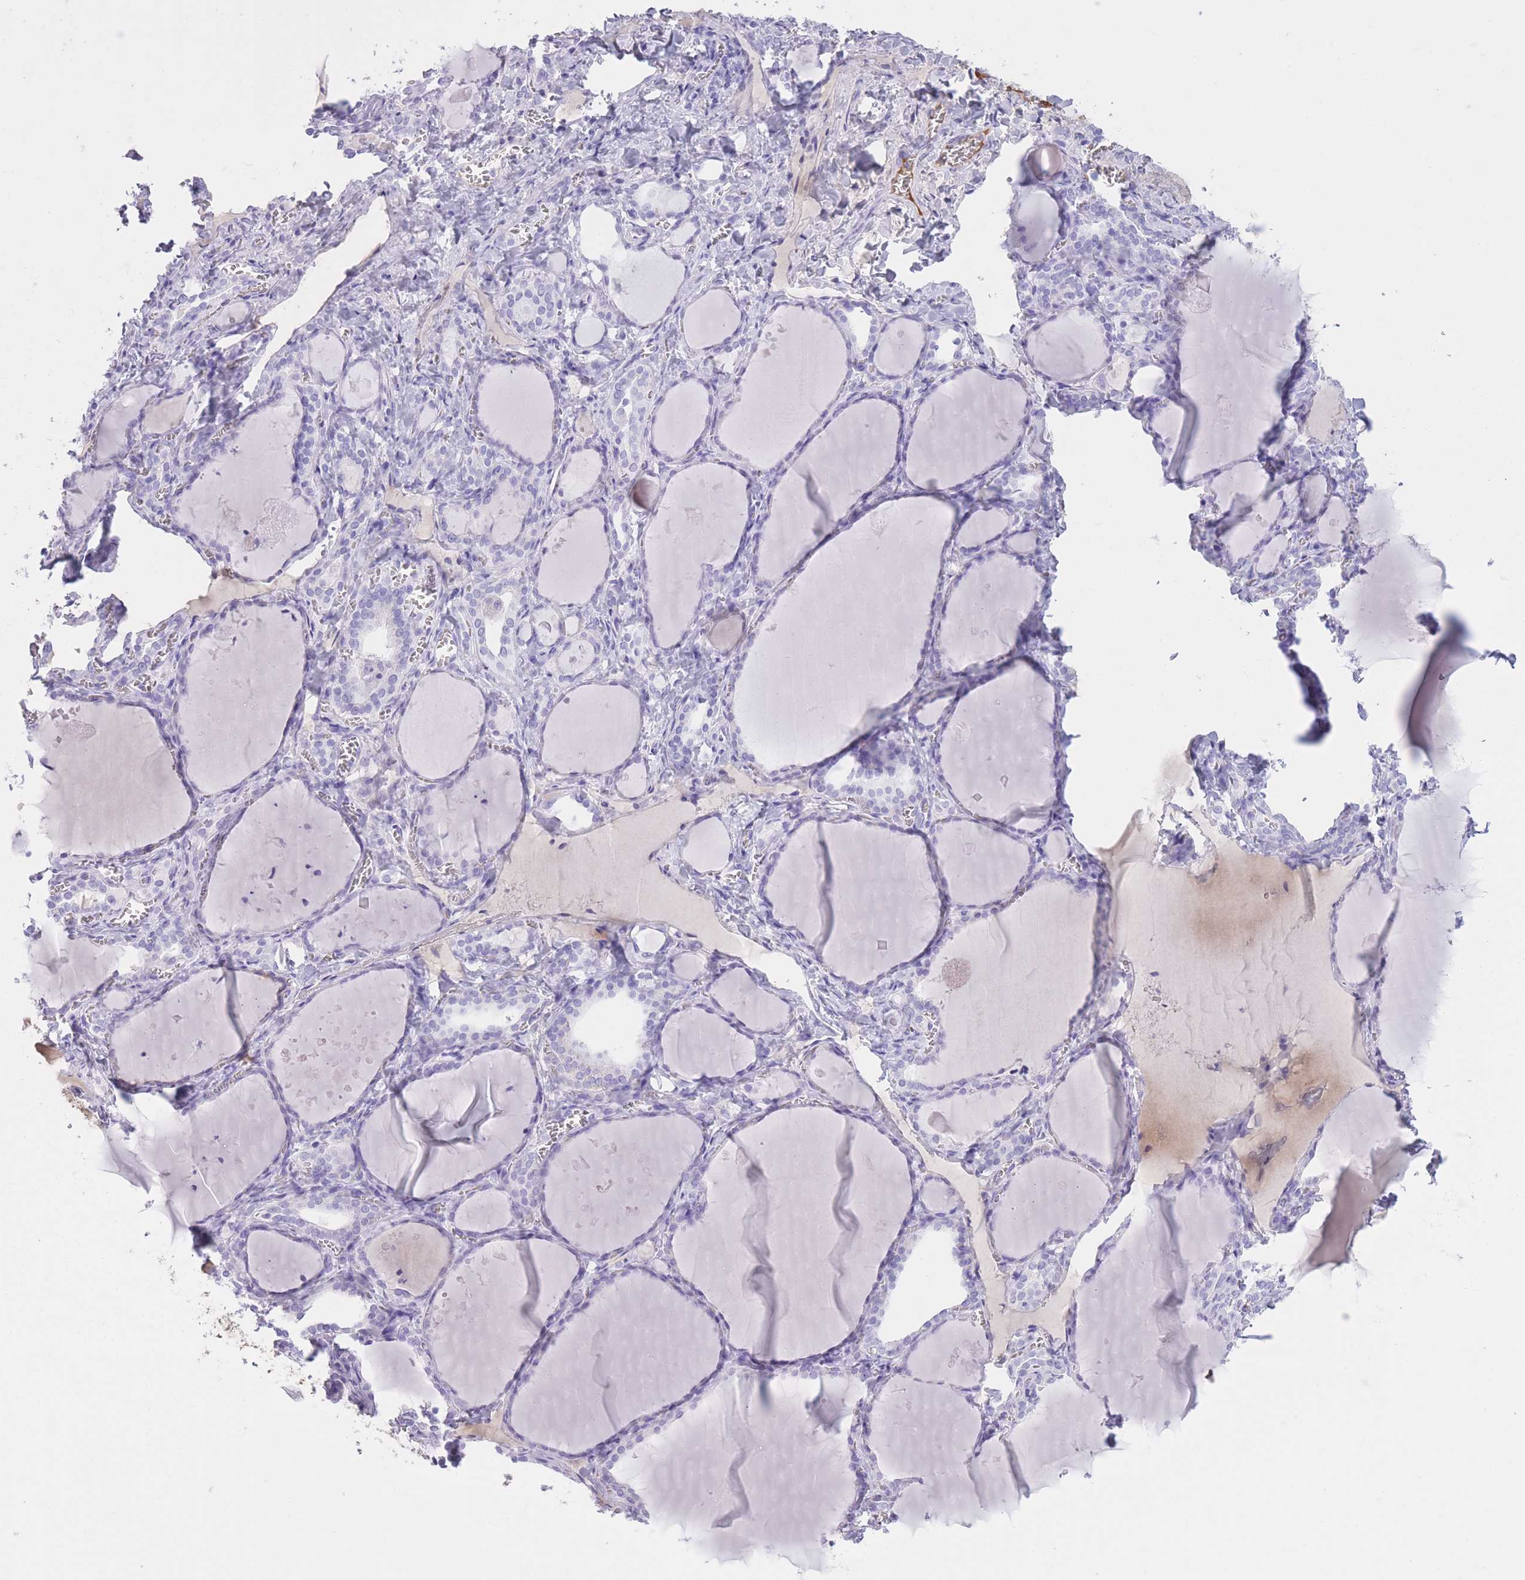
{"staining": {"intensity": "negative", "quantity": "none", "location": "none"}, "tissue": "thyroid gland", "cell_type": "Glandular cells", "image_type": "normal", "snomed": [{"axis": "morphology", "description": "Normal tissue, NOS"}, {"axis": "topography", "description": "Thyroid gland"}], "caption": "The histopathology image shows no staining of glandular cells in benign thyroid gland.", "gene": "AP3S1", "patient": {"sex": "female", "age": 42}}